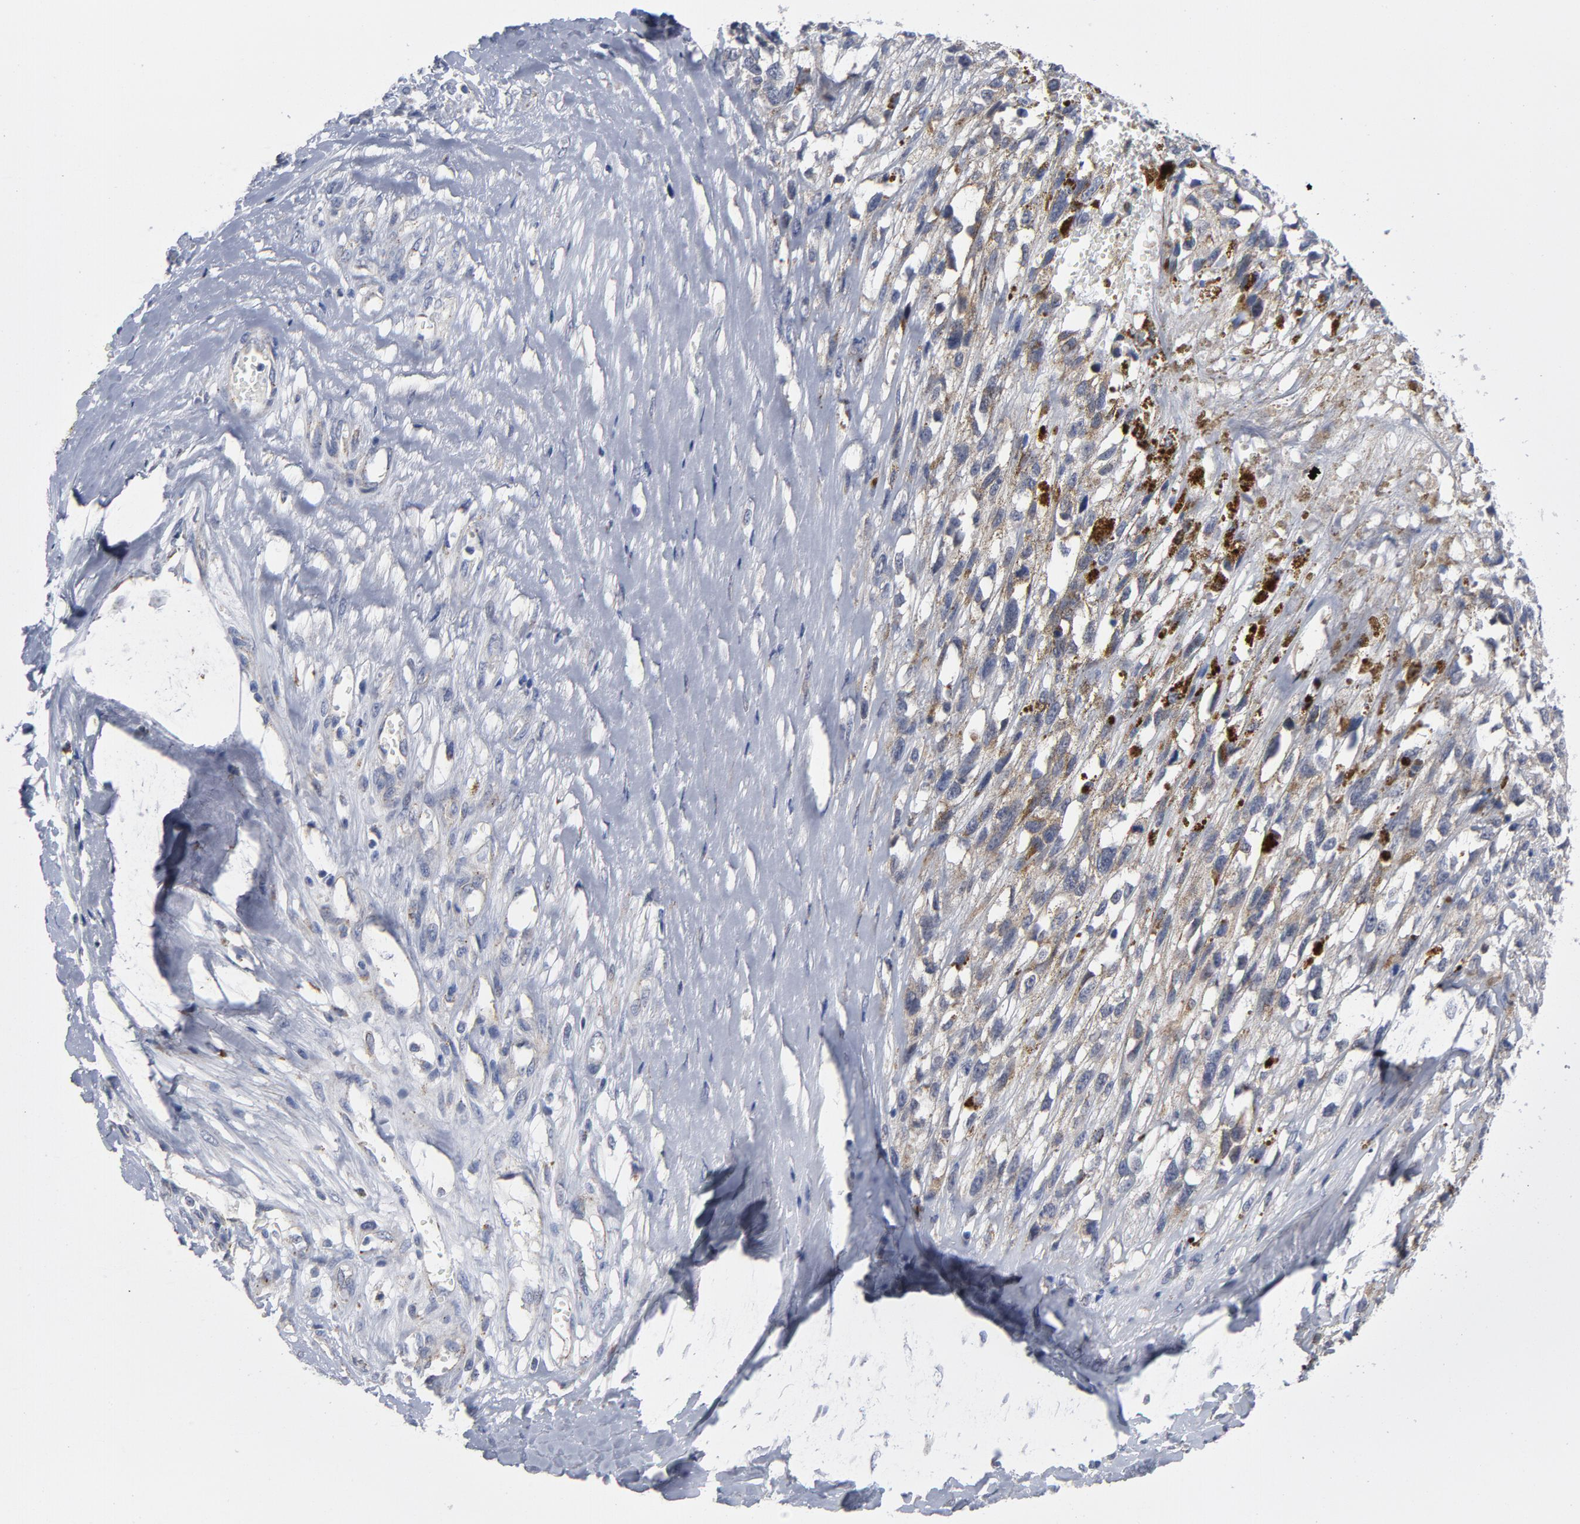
{"staining": {"intensity": "moderate", "quantity": "25%-75%", "location": "cytoplasmic/membranous"}, "tissue": "melanoma", "cell_type": "Tumor cells", "image_type": "cancer", "snomed": [{"axis": "morphology", "description": "Malignant melanoma, Metastatic site"}, {"axis": "topography", "description": "Lymph node"}], "caption": "Melanoma stained with DAB immunohistochemistry (IHC) shows medium levels of moderate cytoplasmic/membranous positivity in approximately 25%-75% of tumor cells.", "gene": "AKT2", "patient": {"sex": "male", "age": 59}}